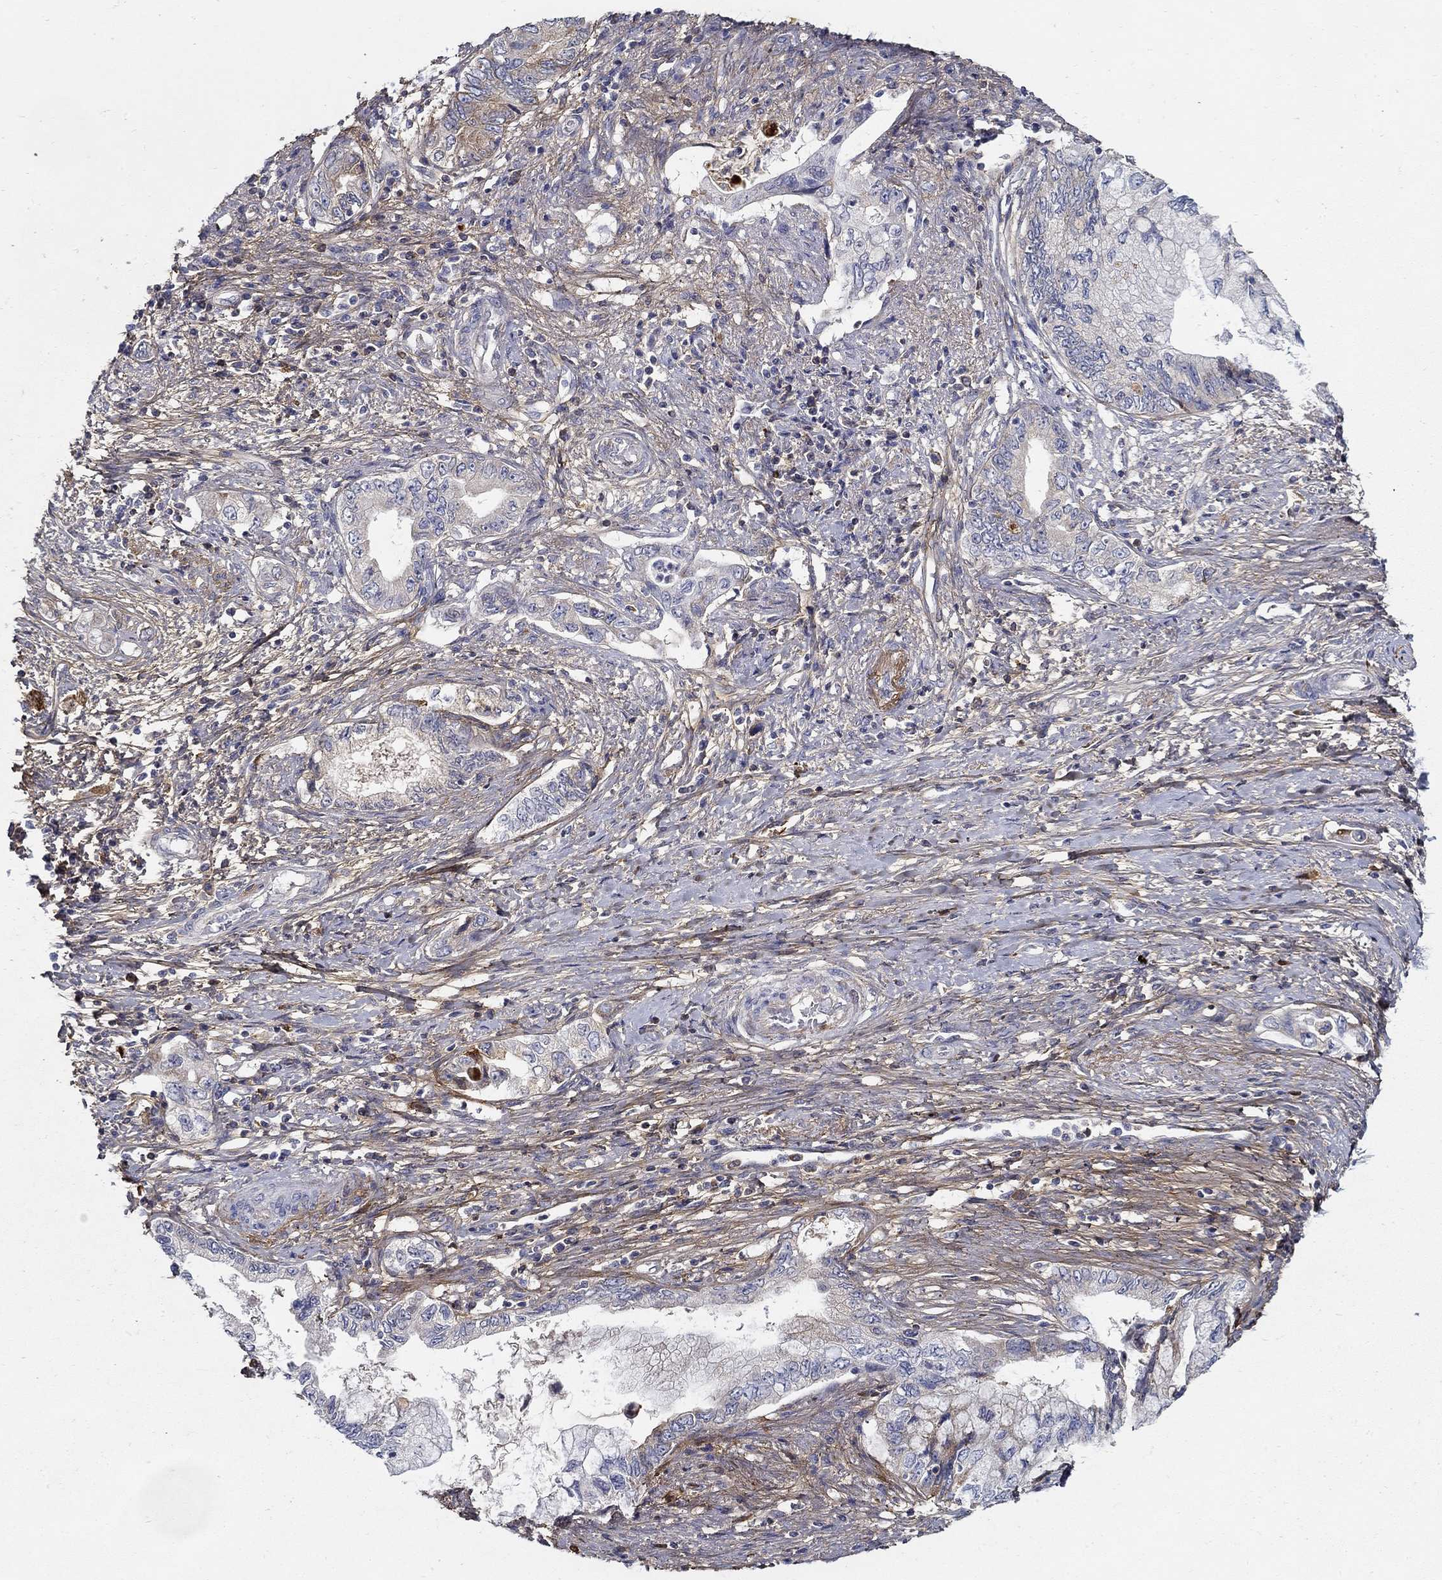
{"staining": {"intensity": "negative", "quantity": "none", "location": "none"}, "tissue": "pancreatic cancer", "cell_type": "Tumor cells", "image_type": "cancer", "snomed": [{"axis": "morphology", "description": "Adenocarcinoma, NOS"}, {"axis": "topography", "description": "Pancreas"}], "caption": "IHC image of human pancreatic adenocarcinoma stained for a protein (brown), which demonstrates no positivity in tumor cells.", "gene": "TGFBI", "patient": {"sex": "female", "age": 73}}